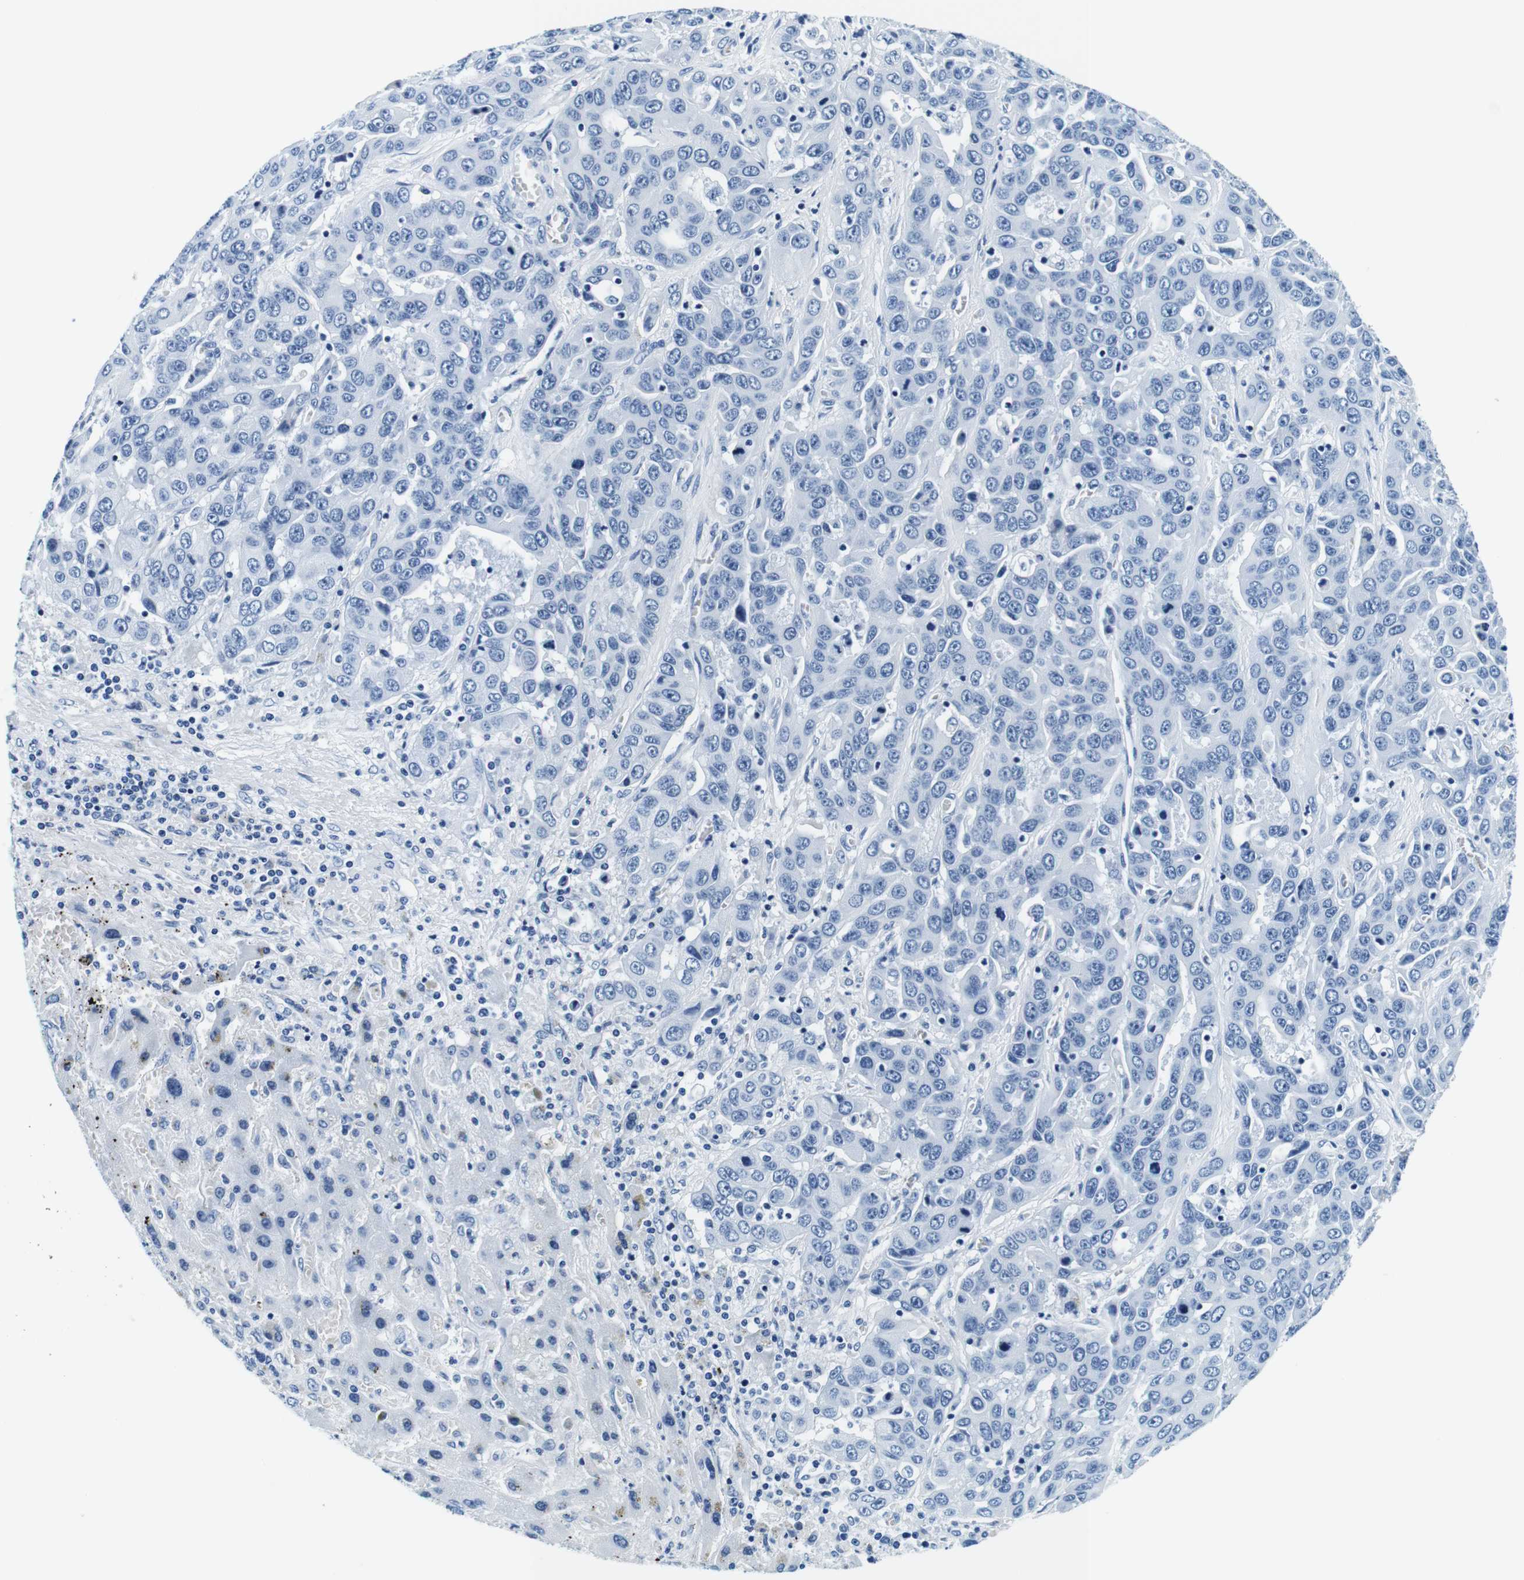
{"staining": {"intensity": "negative", "quantity": "none", "location": "none"}, "tissue": "liver cancer", "cell_type": "Tumor cells", "image_type": "cancer", "snomed": [{"axis": "morphology", "description": "Cholangiocarcinoma"}, {"axis": "topography", "description": "Liver"}], "caption": "Immunohistochemistry (IHC) of human cholangiocarcinoma (liver) reveals no staining in tumor cells.", "gene": "ELANE", "patient": {"sex": "female", "age": 52}}